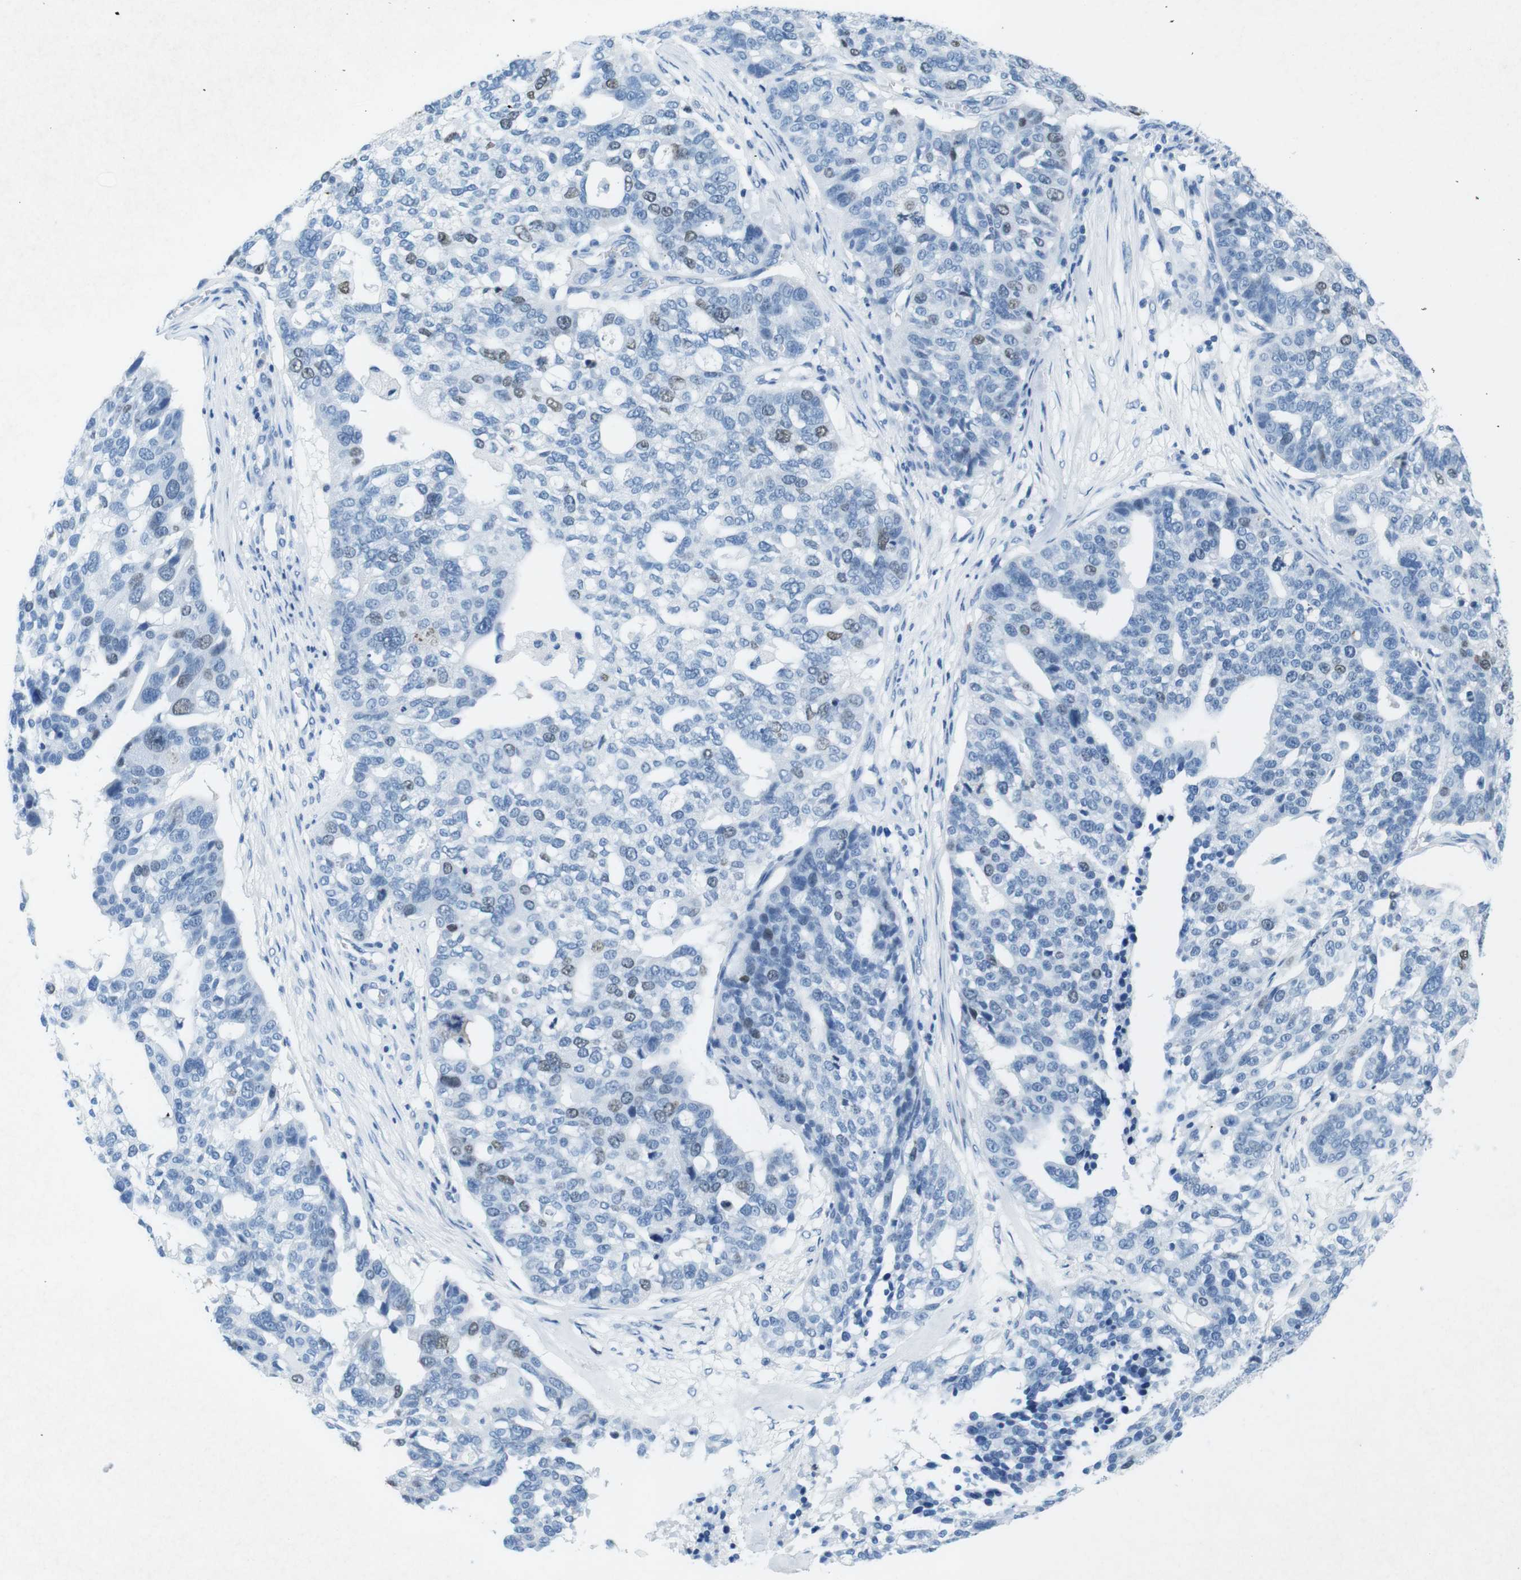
{"staining": {"intensity": "weak", "quantity": "<25%", "location": "nuclear"}, "tissue": "ovarian cancer", "cell_type": "Tumor cells", "image_type": "cancer", "snomed": [{"axis": "morphology", "description": "Cystadenocarcinoma, serous, NOS"}, {"axis": "topography", "description": "Ovary"}], "caption": "DAB (3,3'-diaminobenzidine) immunohistochemical staining of serous cystadenocarcinoma (ovarian) displays no significant staining in tumor cells. (Stains: DAB (3,3'-diaminobenzidine) immunohistochemistry (IHC) with hematoxylin counter stain, Microscopy: brightfield microscopy at high magnification).", "gene": "CTAG1B", "patient": {"sex": "female", "age": 59}}